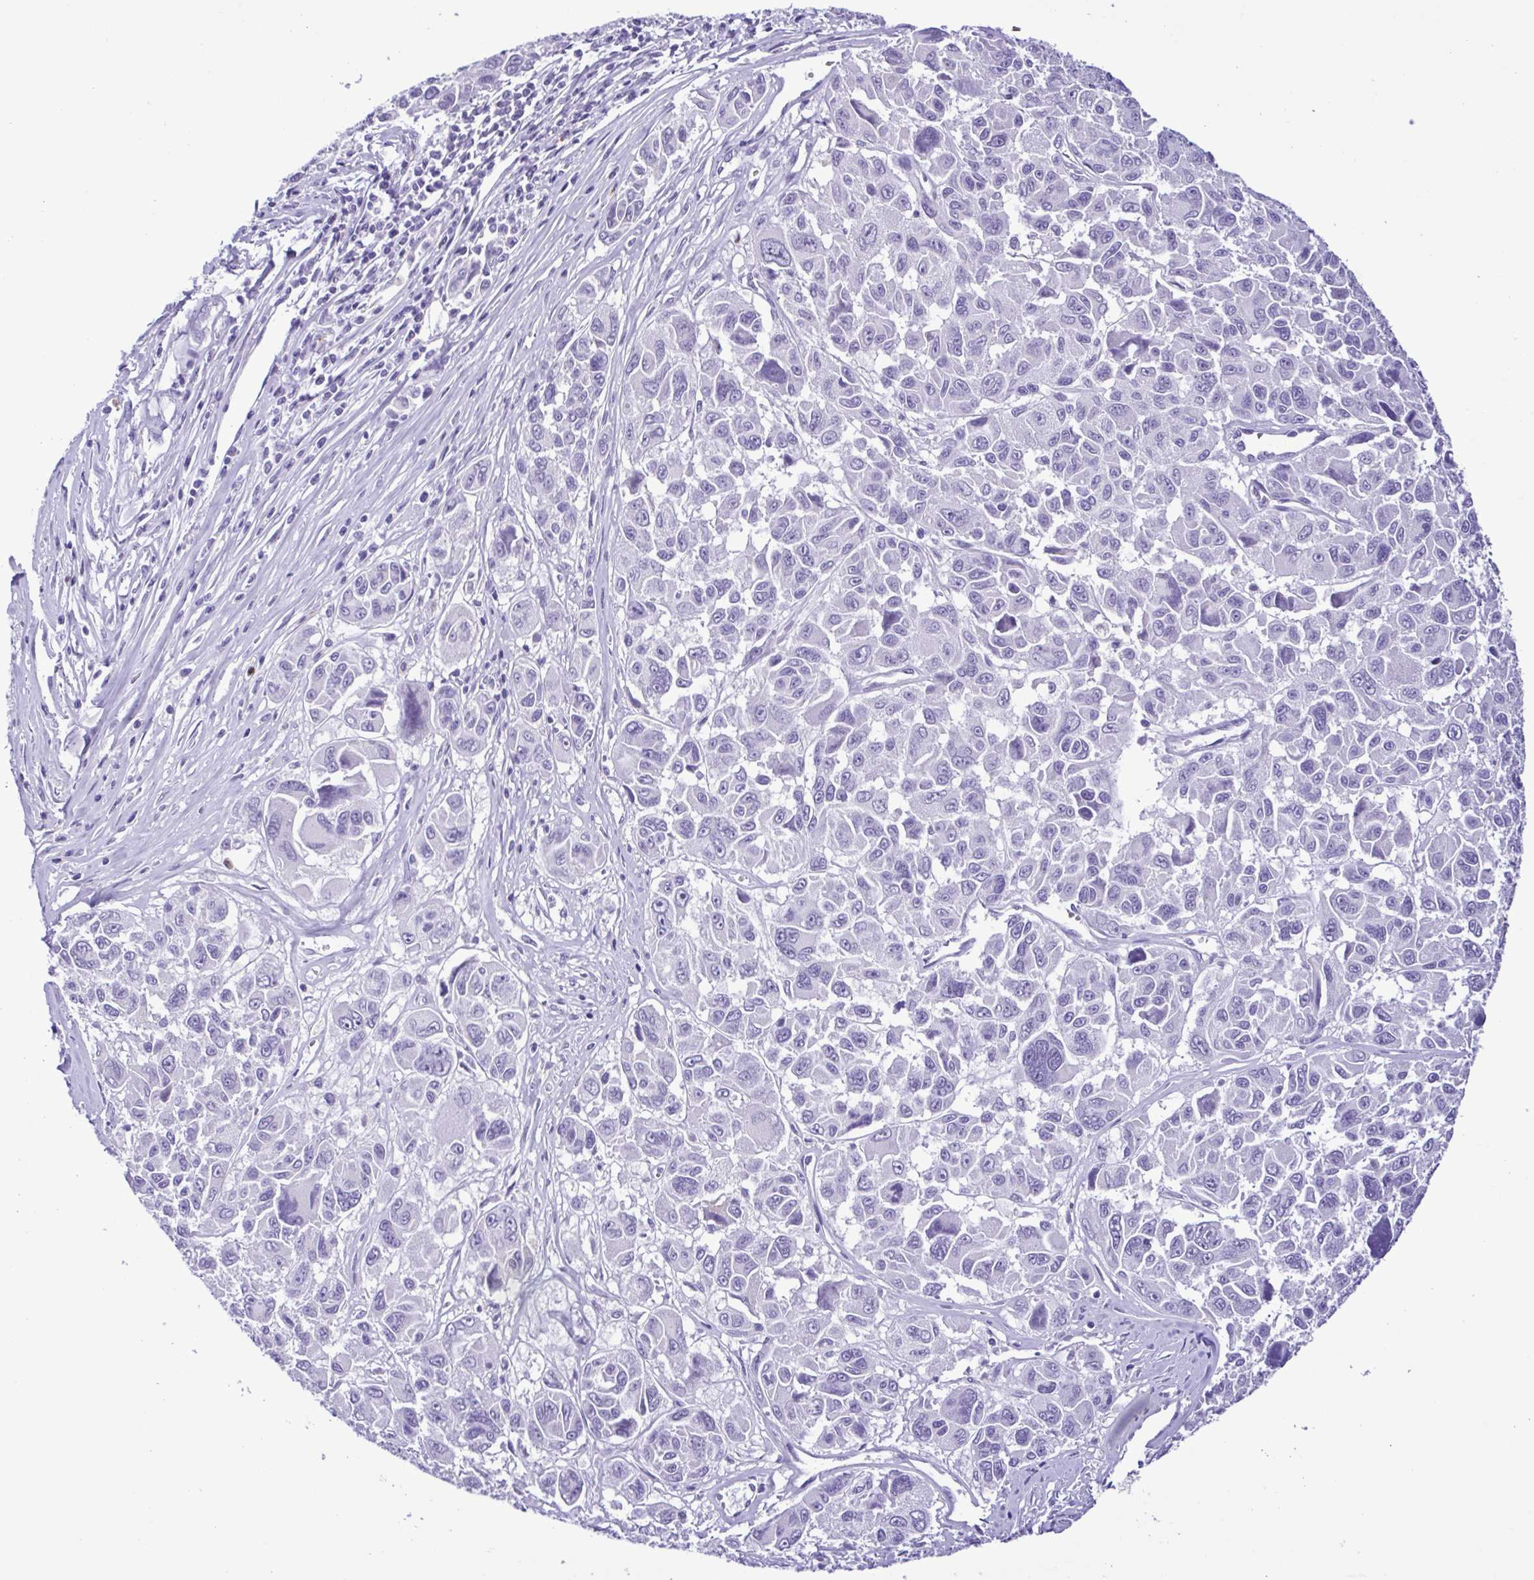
{"staining": {"intensity": "negative", "quantity": "none", "location": "none"}, "tissue": "melanoma", "cell_type": "Tumor cells", "image_type": "cancer", "snomed": [{"axis": "morphology", "description": "Malignant melanoma, NOS"}, {"axis": "topography", "description": "Skin"}], "caption": "There is no significant positivity in tumor cells of malignant melanoma.", "gene": "CBY2", "patient": {"sex": "female", "age": 66}}